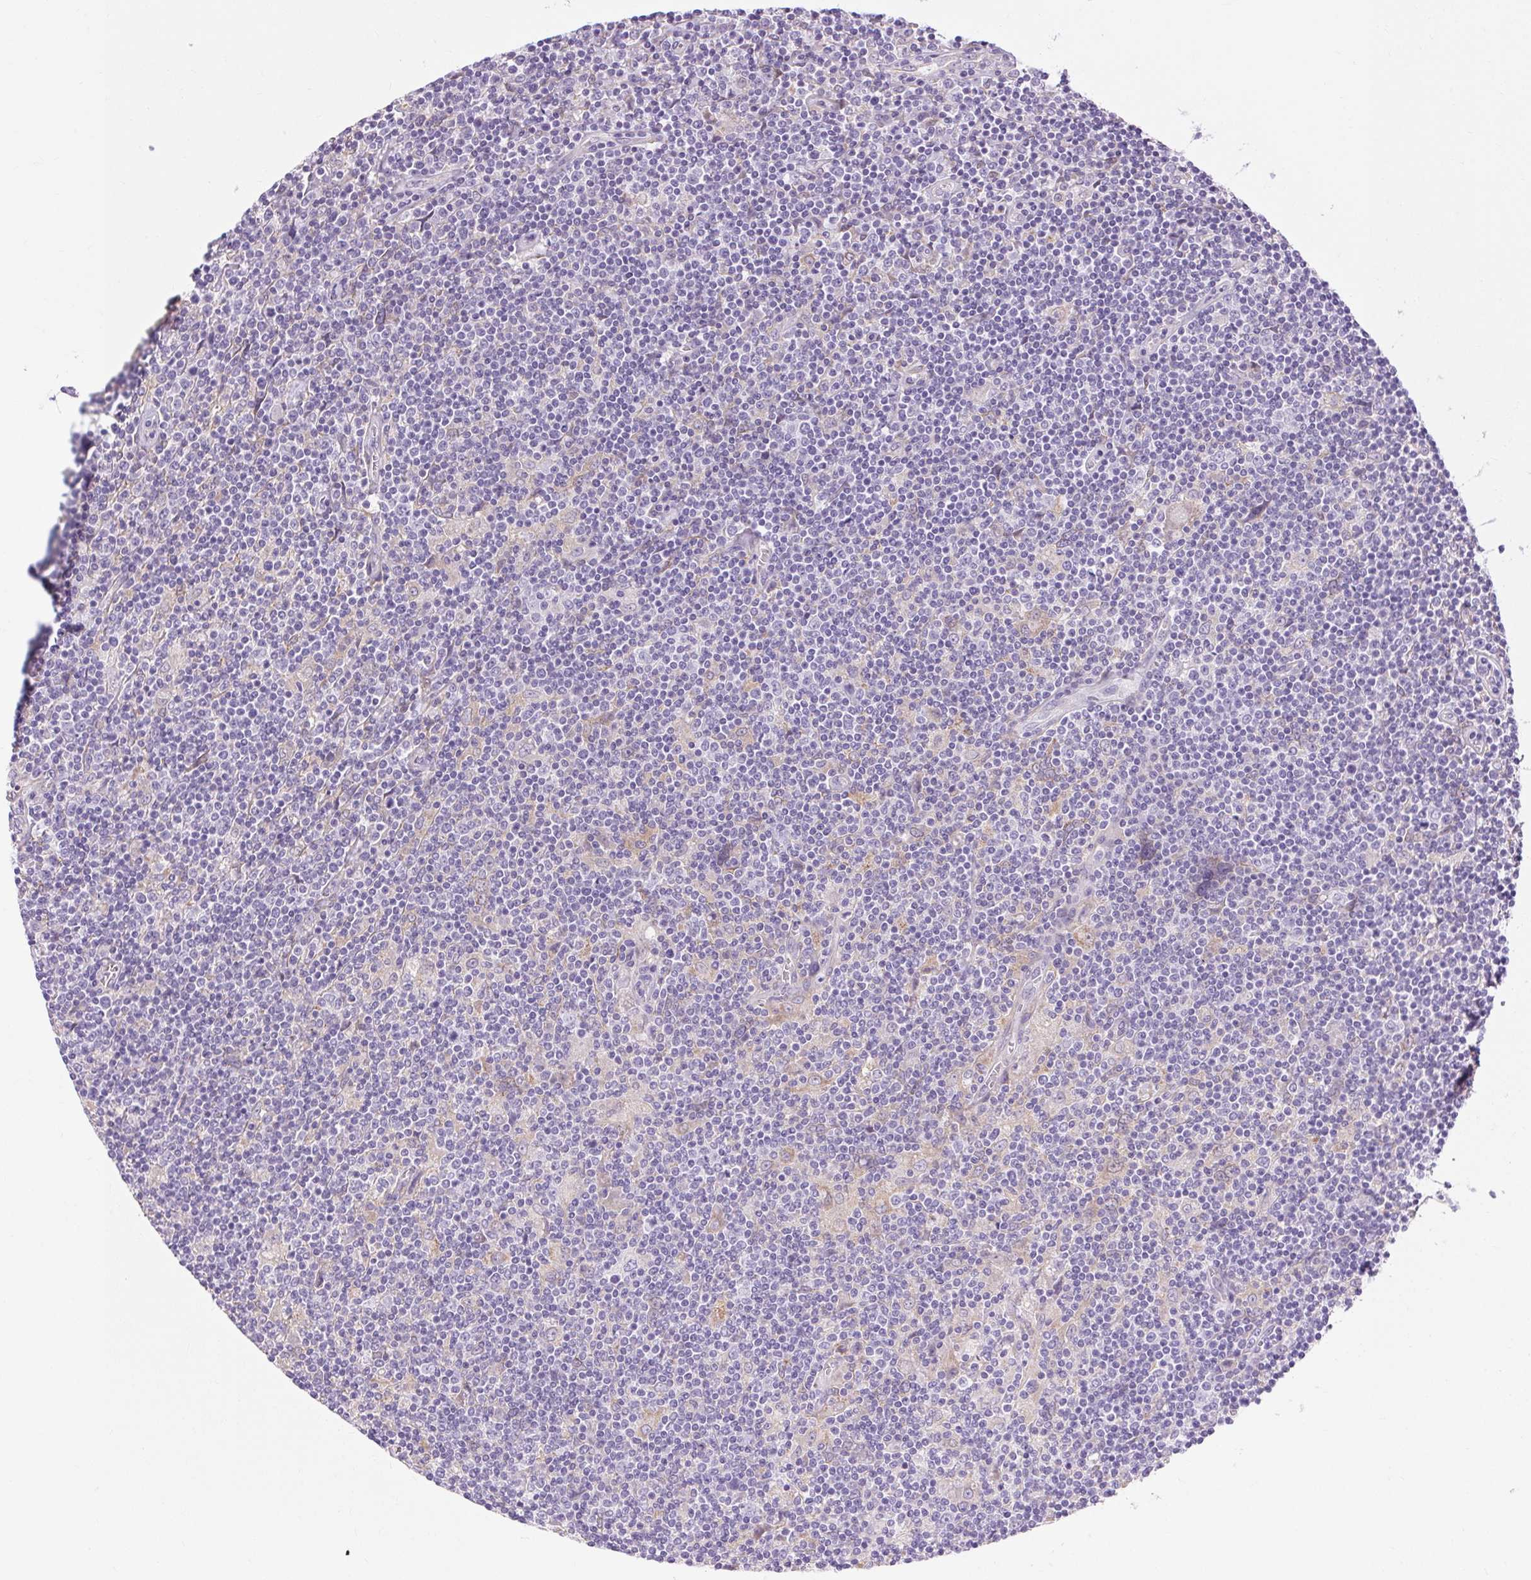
{"staining": {"intensity": "weak", "quantity": "<25%", "location": "cytoplasmic/membranous"}, "tissue": "lymphoma", "cell_type": "Tumor cells", "image_type": "cancer", "snomed": [{"axis": "morphology", "description": "Hodgkin's disease, NOS"}, {"axis": "topography", "description": "Lymph node"}], "caption": "DAB (3,3'-diaminobenzidine) immunohistochemical staining of human Hodgkin's disease demonstrates no significant staining in tumor cells.", "gene": "SOWAHC", "patient": {"sex": "male", "age": 40}}